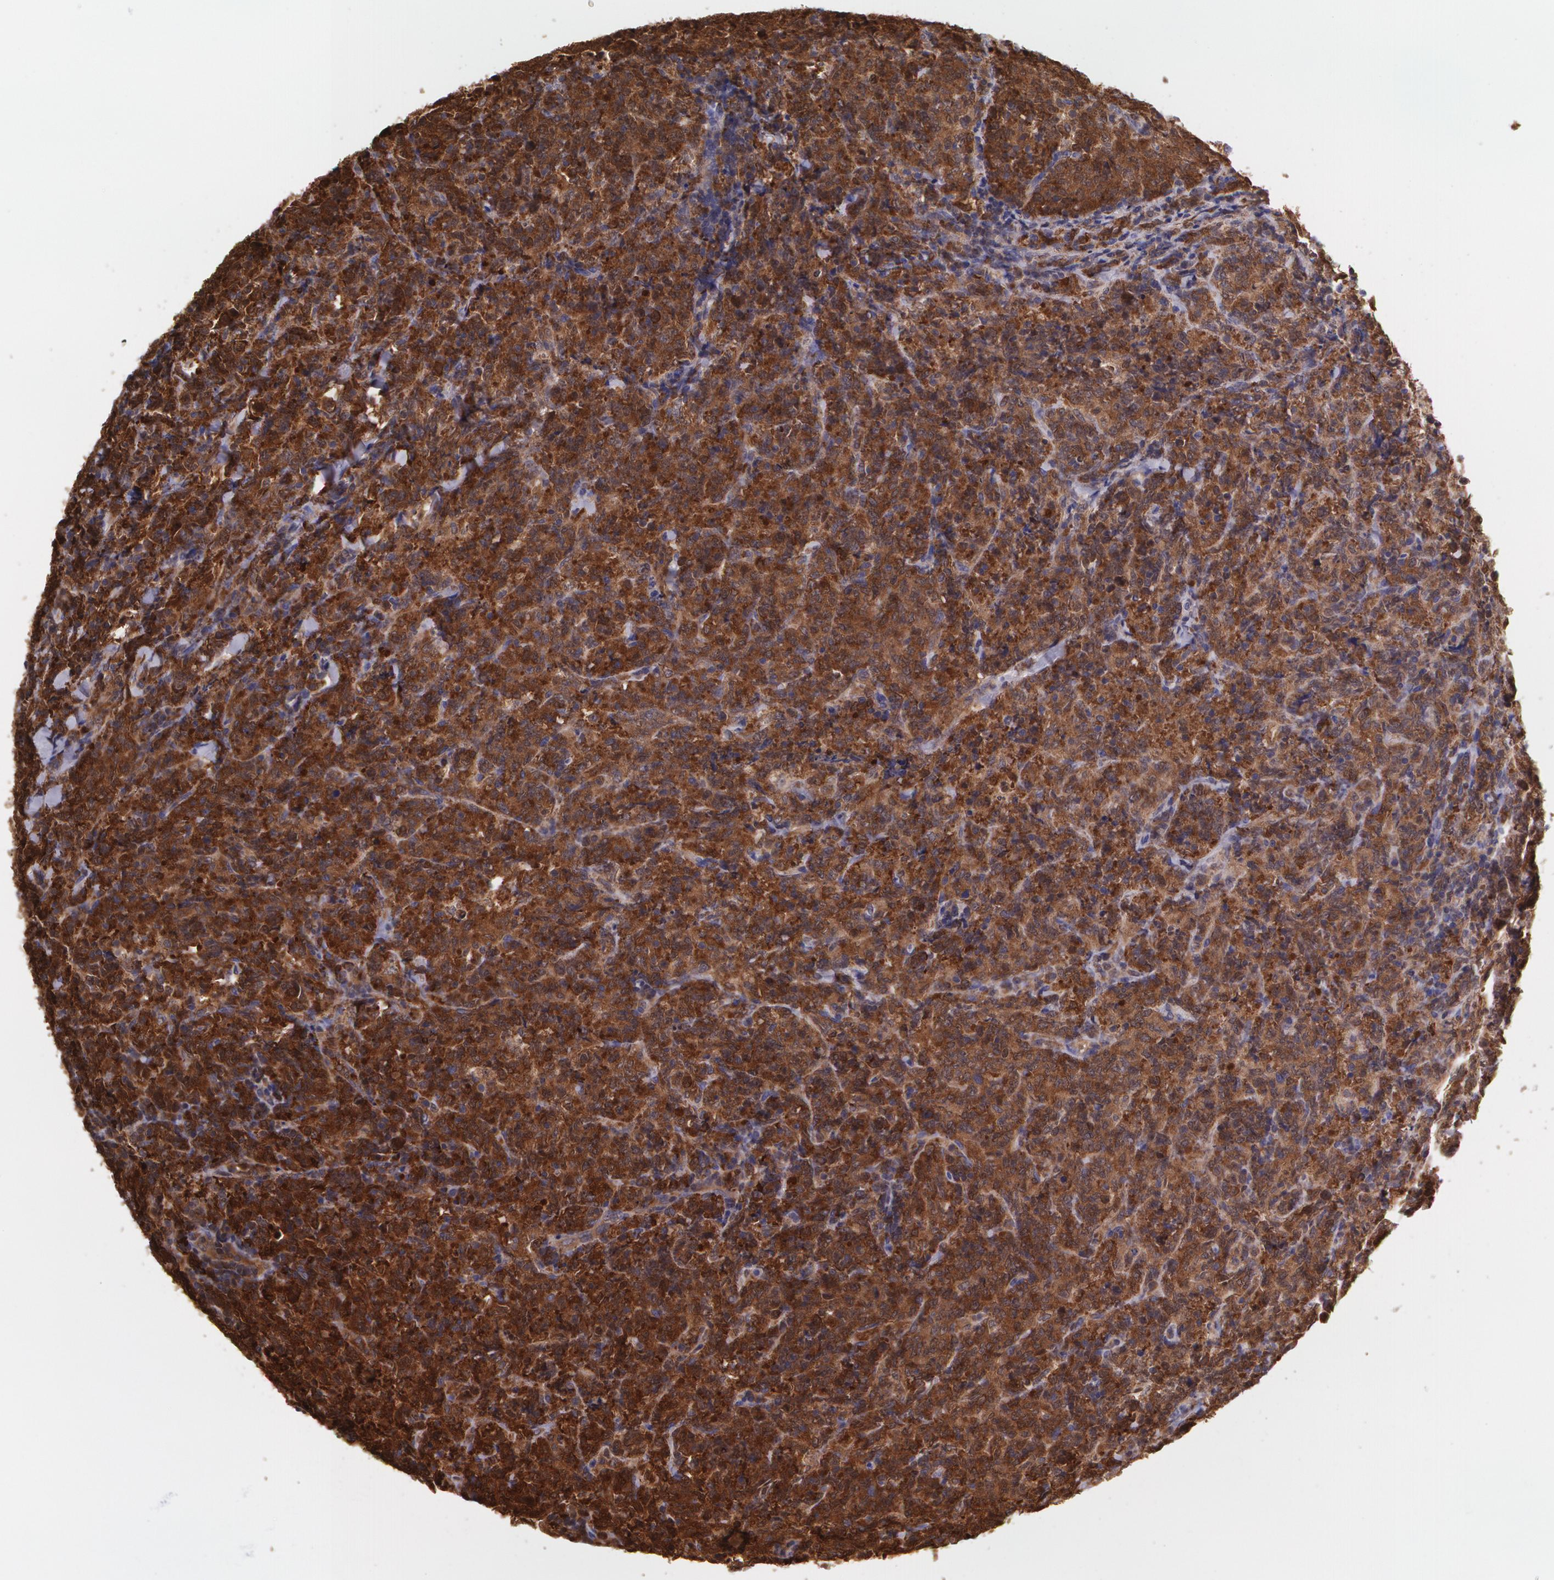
{"staining": {"intensity": "strong", "quantity": ">75%", "location": "cytoplasmic/membranous"}, "tissue": "lymphoma", "cell_type": "Tumor cells", "image_type": "cancer", "snomed": [{"axis": "morphology", "description": "Malignant lymphoma, non-Hodgkin's type, High grade"}, {"axis": "topography", "description": "Tonsil"}], "caption": "Malignant lymphoma, non-Hodgkin's type (high-grade) was stained to show a protein in brown. There is high levels of strong cytoplasmic/membranous staining in about >75% of tumor cells. Immunohistochemistry (ihc) stains the protein of interest in brown and the nuclei are stained blue.", "gene": "HSPH1", "patient": {"sex": "female", "age": 36}}